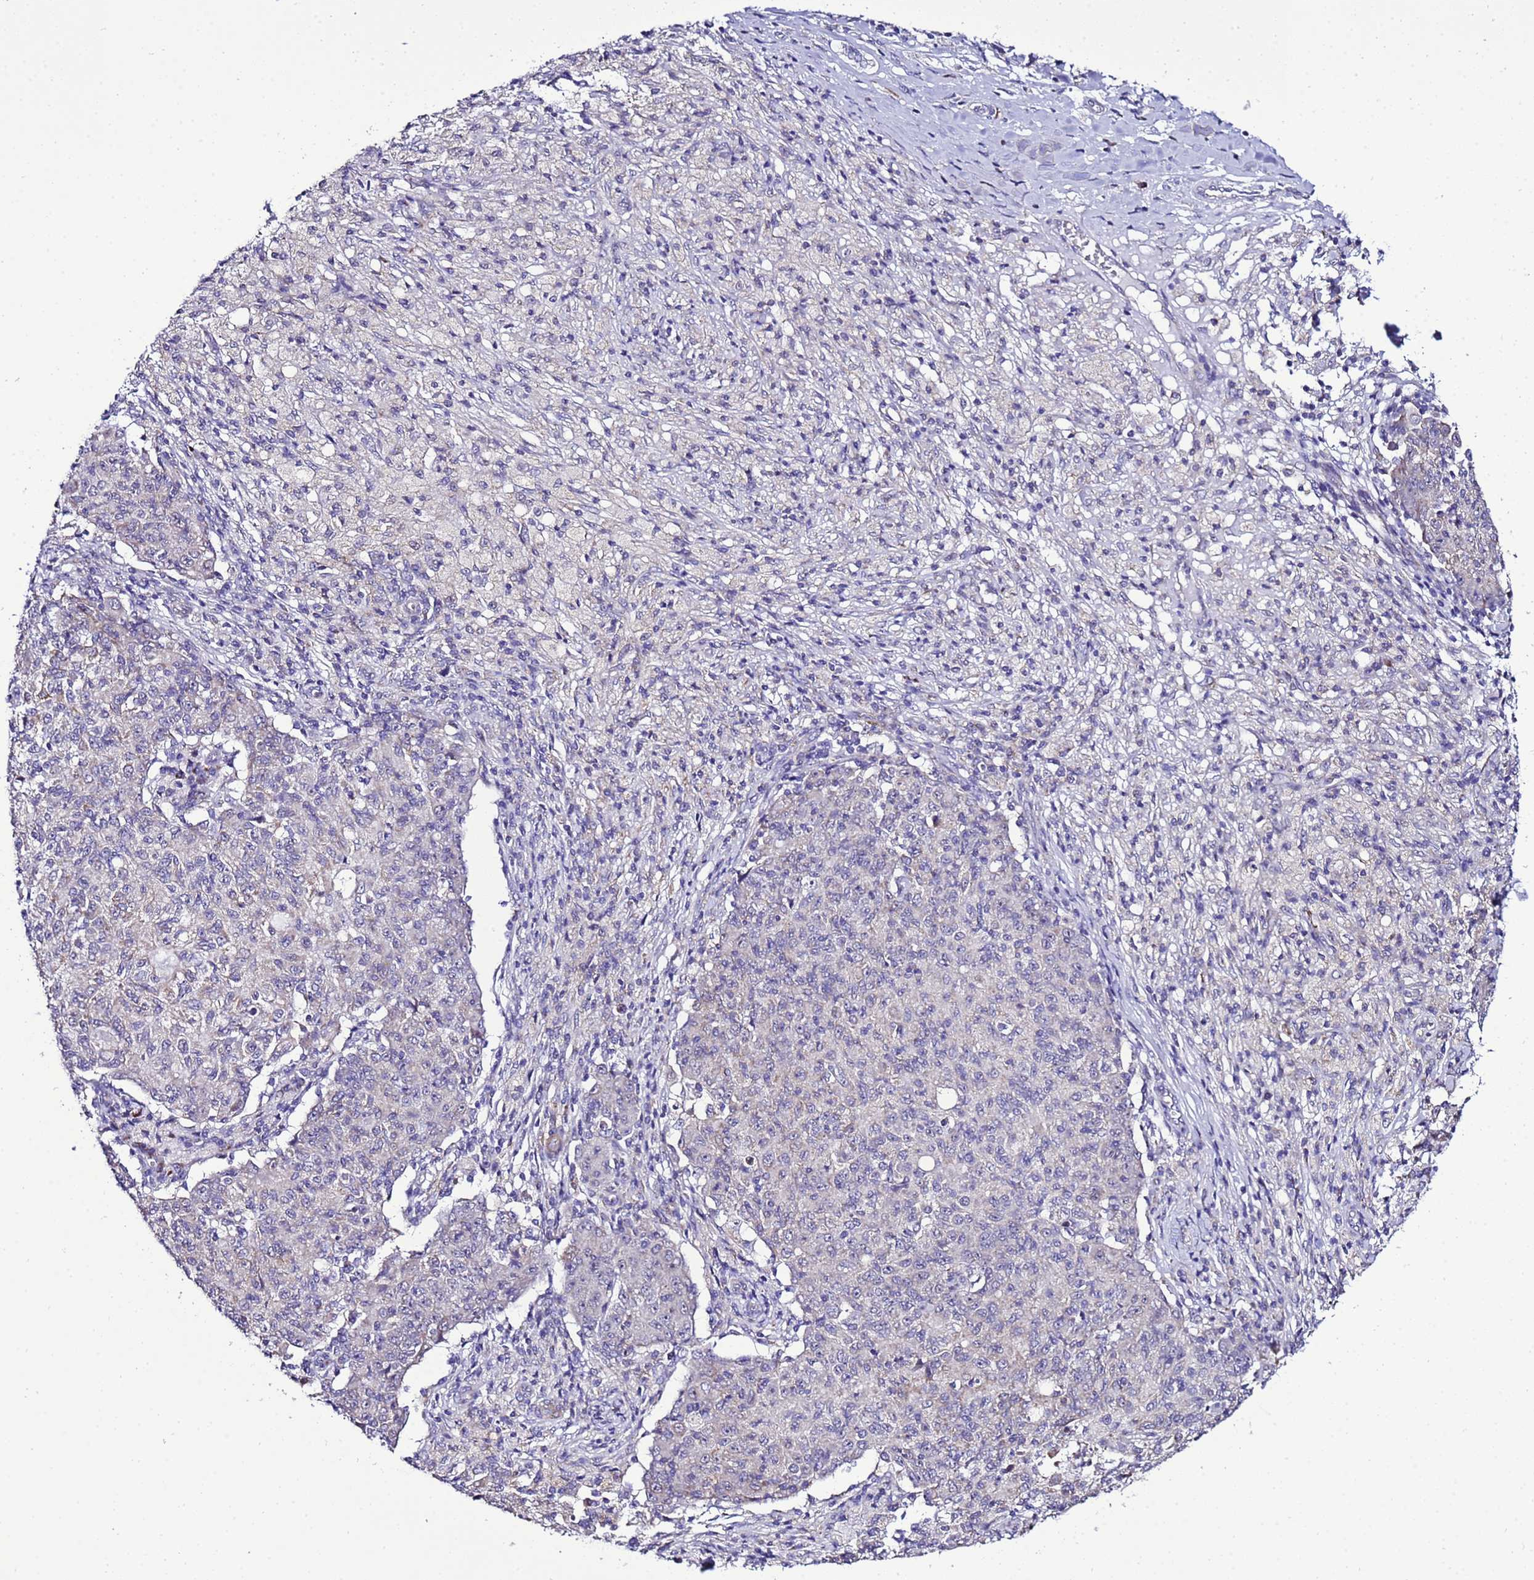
{"staining": {"intensity": "negative", "quantity": "none", "location": "none"}, "tissue": "ovarian cancer", "cell_type": "Tumor cells", "image_type": "cancer", "snomed": [{"axis": "morphology", "description": "Carcinoma, endometroid"}, {"axis": "topography", "description": "Ovary"}], "caption": "This is an immunohistochemistry (IHC) histopathology image of endometroid carcinoma (ovarian). There is no expression in tumor cells.", "gene": "DPH6", "patient": {"sex": "female", "age": 42}}